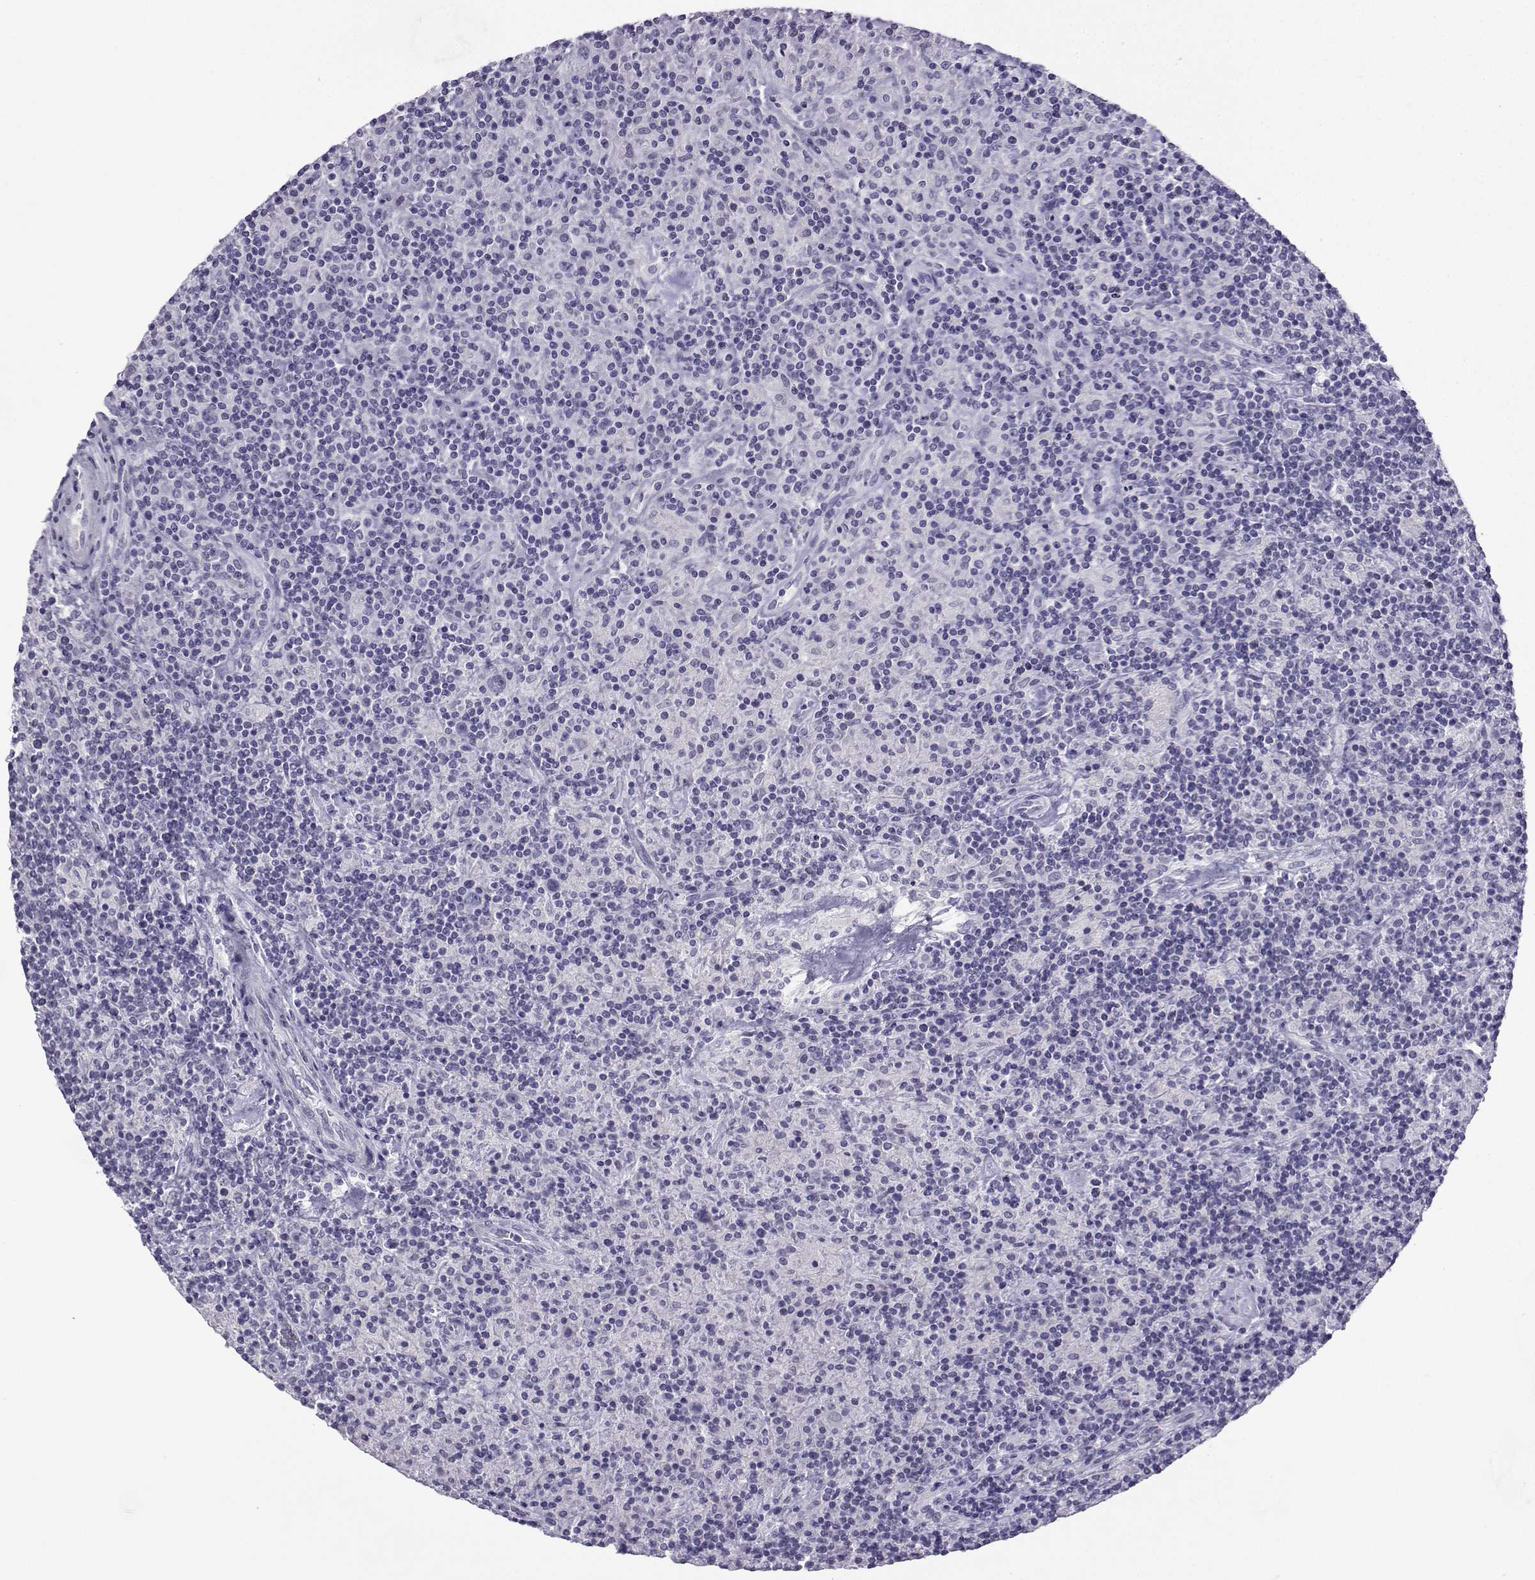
{"staining": {"intensity": "negative", "quantity": "none", "location": "none"}, "tissue": "lymphoma", "cell_type": "Tumor cells", "image_type": "cancer", "snomed": [{"axis": "morphology", "description": "Hodgkin's disease, NOS"}, {"axis": "topography", "description": "Lymph node"}], "caption": "Tumor cells are negative for protein expression in human Hodgkin's disease. Nuclei are stained in blue.", "gene": "KIF17", "patient": {"sex": "male", "age": 70}}